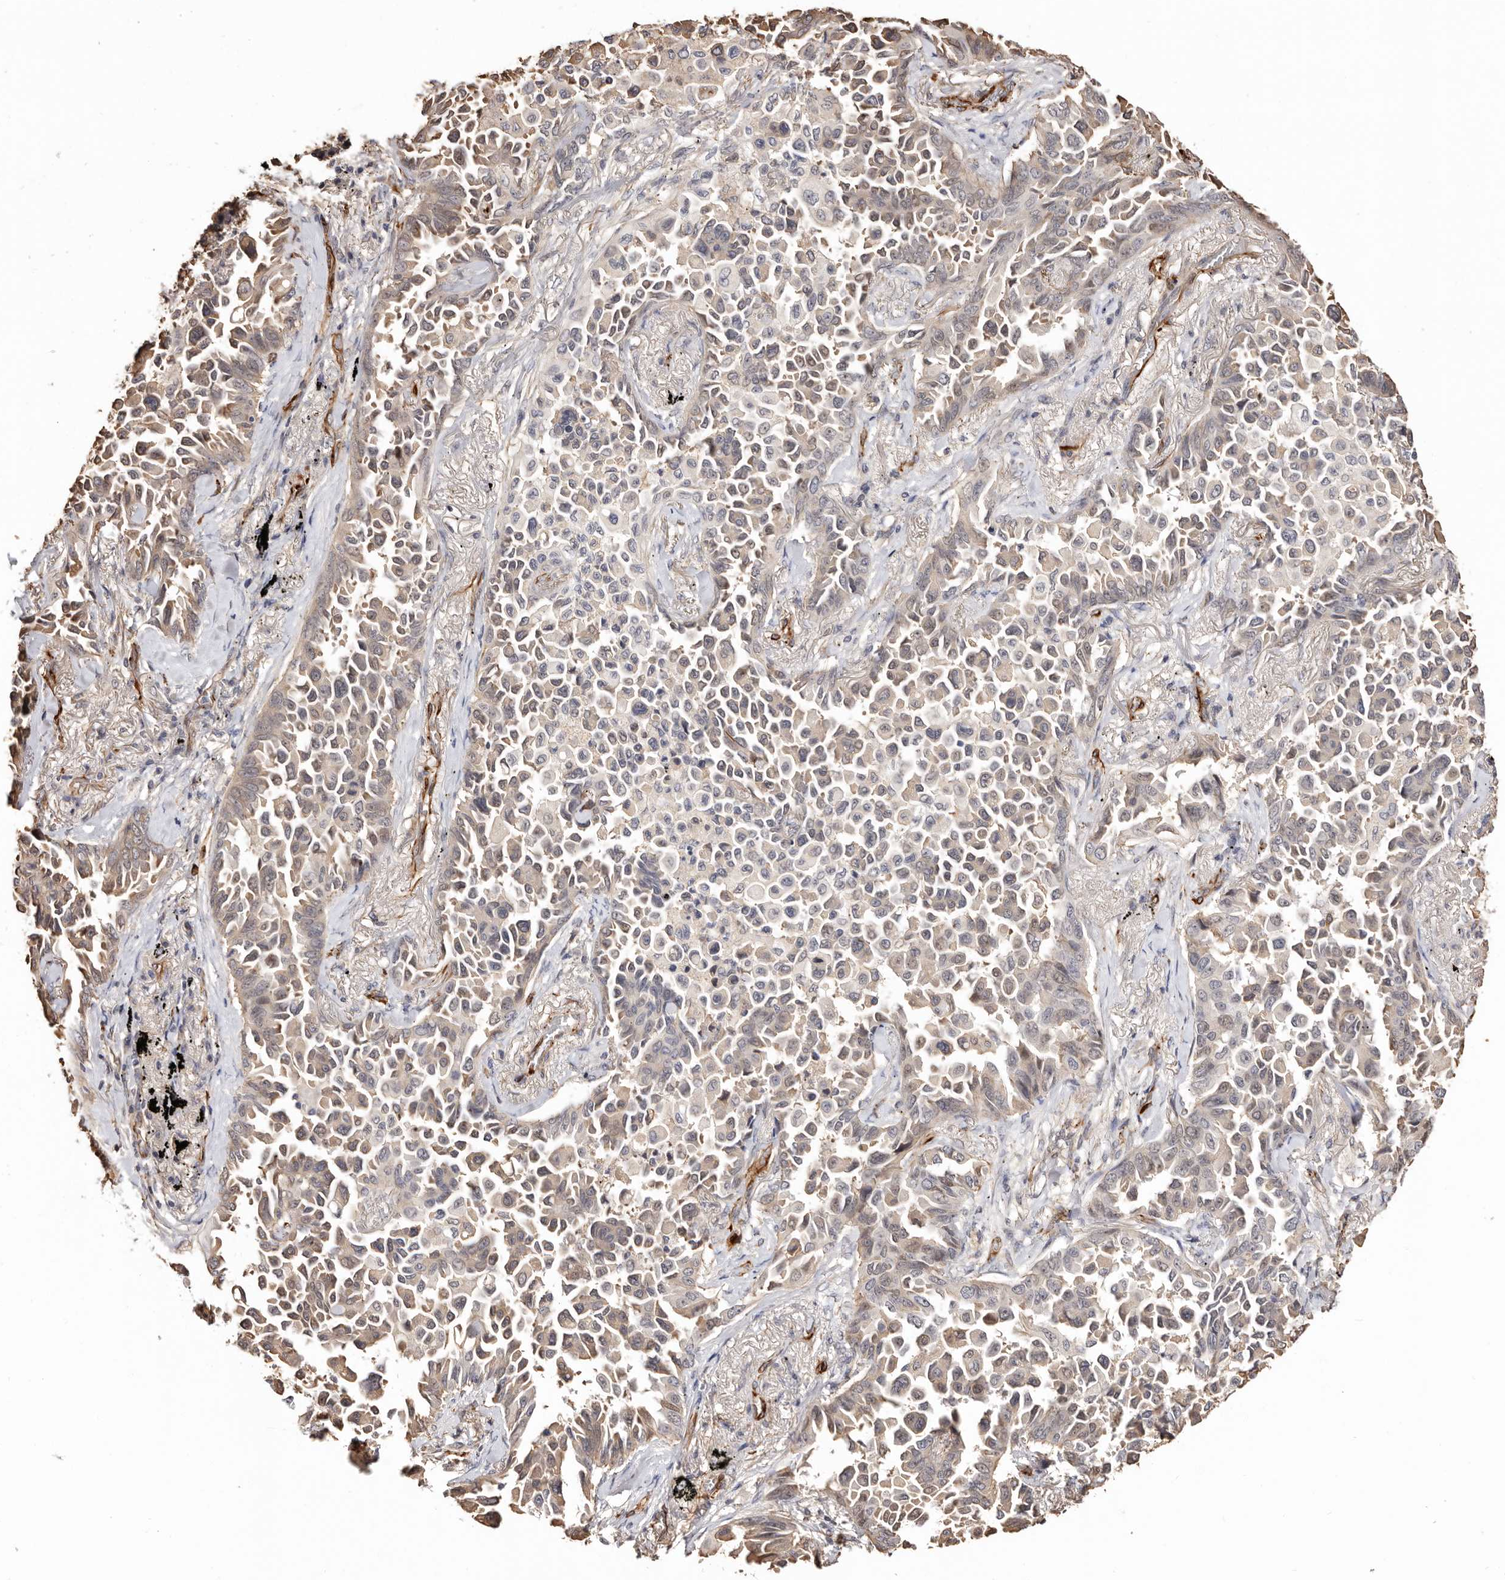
{"staining": {"intensity": "weak", "quantity": "<25%", "location": "cytoplasmic/membranous"}, "tissue": "lung cancer", "cell_type": "Tumor cells", "image_type": "cancer", "snomed": [{"axis": "morphology", "description": "Adenocarcinoma, NOS"}, {"axis": "topography", "description": "Lung"}], "caption": "Lung adenocarcinoma stained for a protein using immunohistochemistry displays no positivity tumor cells.", "gene": "ZNF557", "patient": {"sex": "female", "age": 67}}